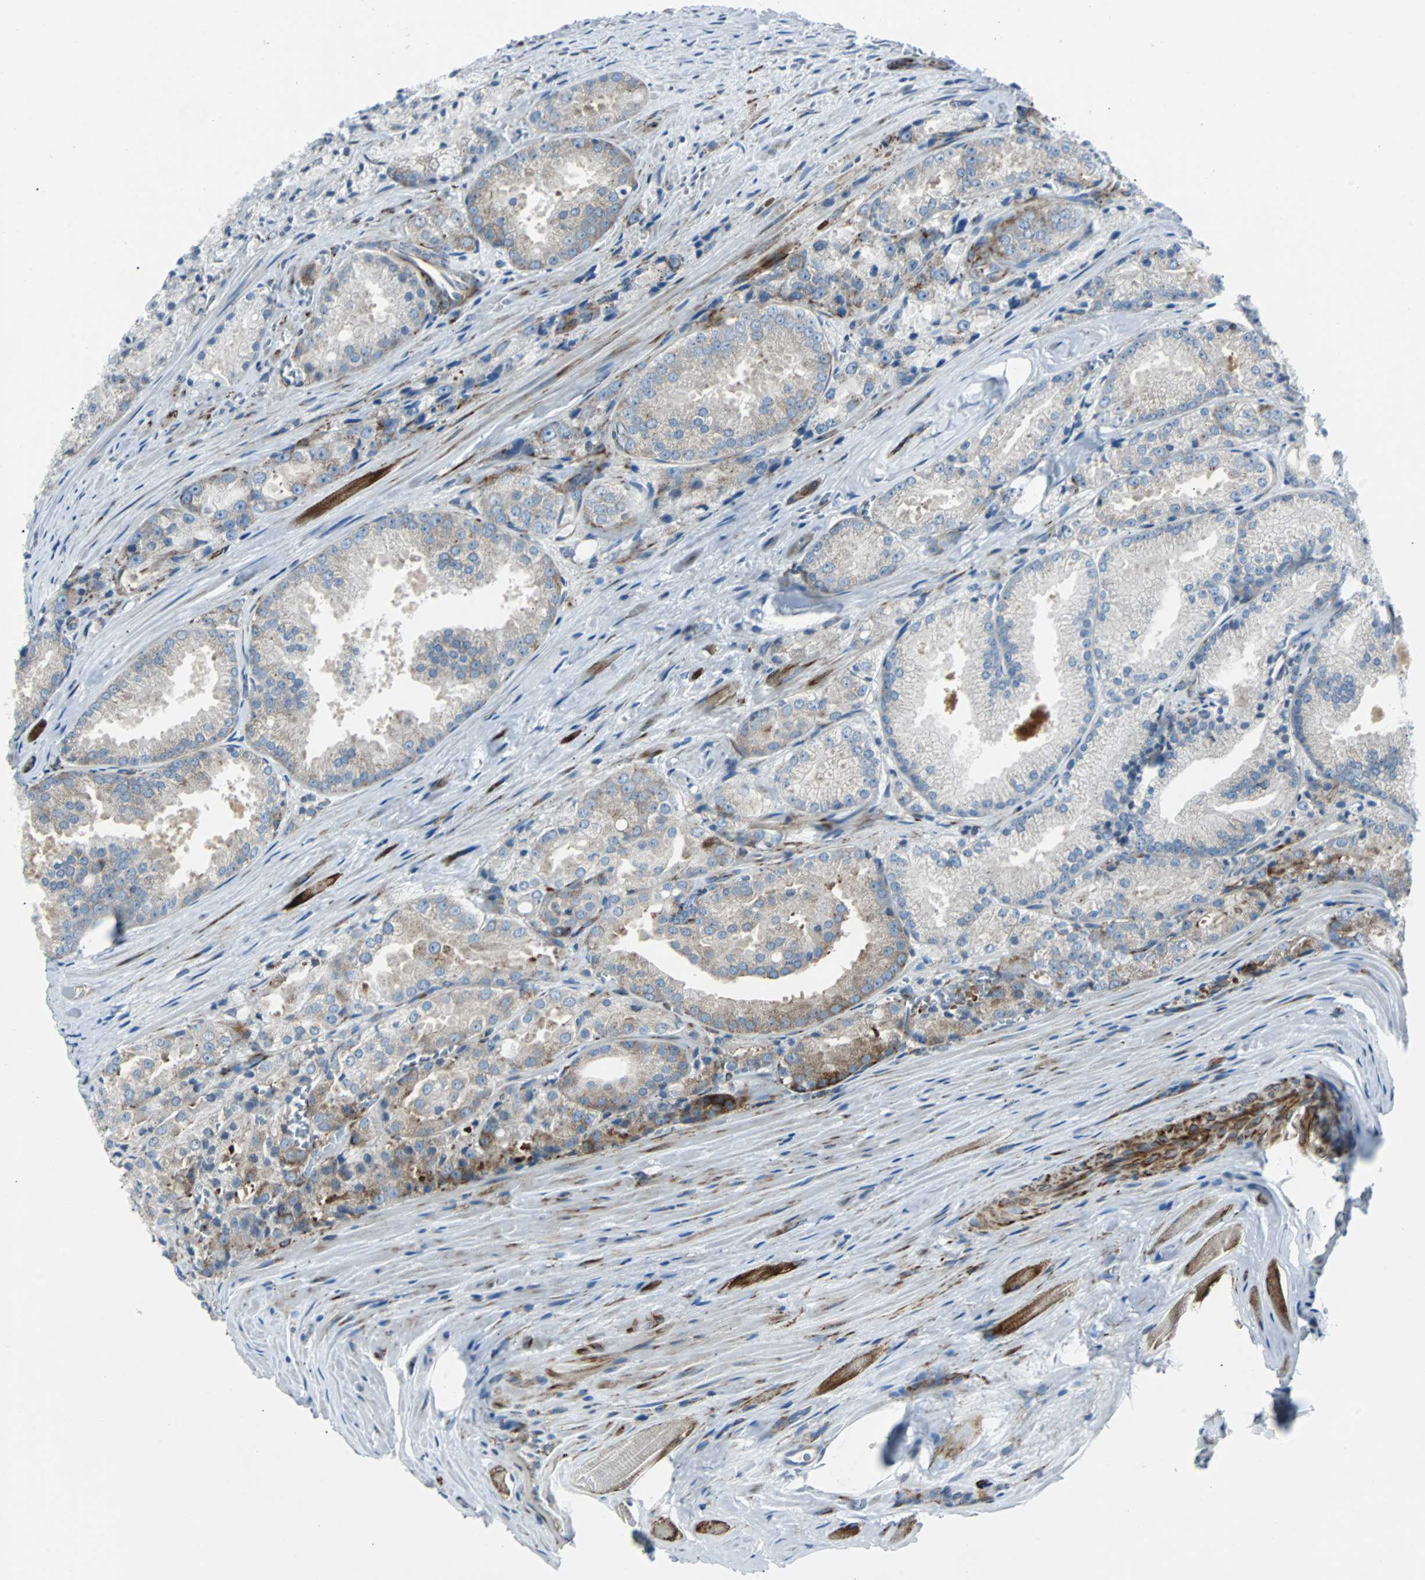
{"staining": {"intensity": "moderate", "quantity": "<25%", "location": "cytoplasmic/membranous"}, "tissue": "prostate cancer", "cell_type": "Tumor cells", "image_type": "cancer", "snomed": [{"axis": "morphology", "description": "Adenocarcinoma, Low grade"}, {"axis": "topography", "description": "Prostate"}], "caption": "A photomicrograph showing moderate cytoplasmic/membranous expression in about <25% of tumor cells in prostate cancer (adenocarcinoma (low-grade)), as visualized by brown immunohistochemical staining.", "gene": "BBC3", "patient": {"sex": "male", "age": 64}}